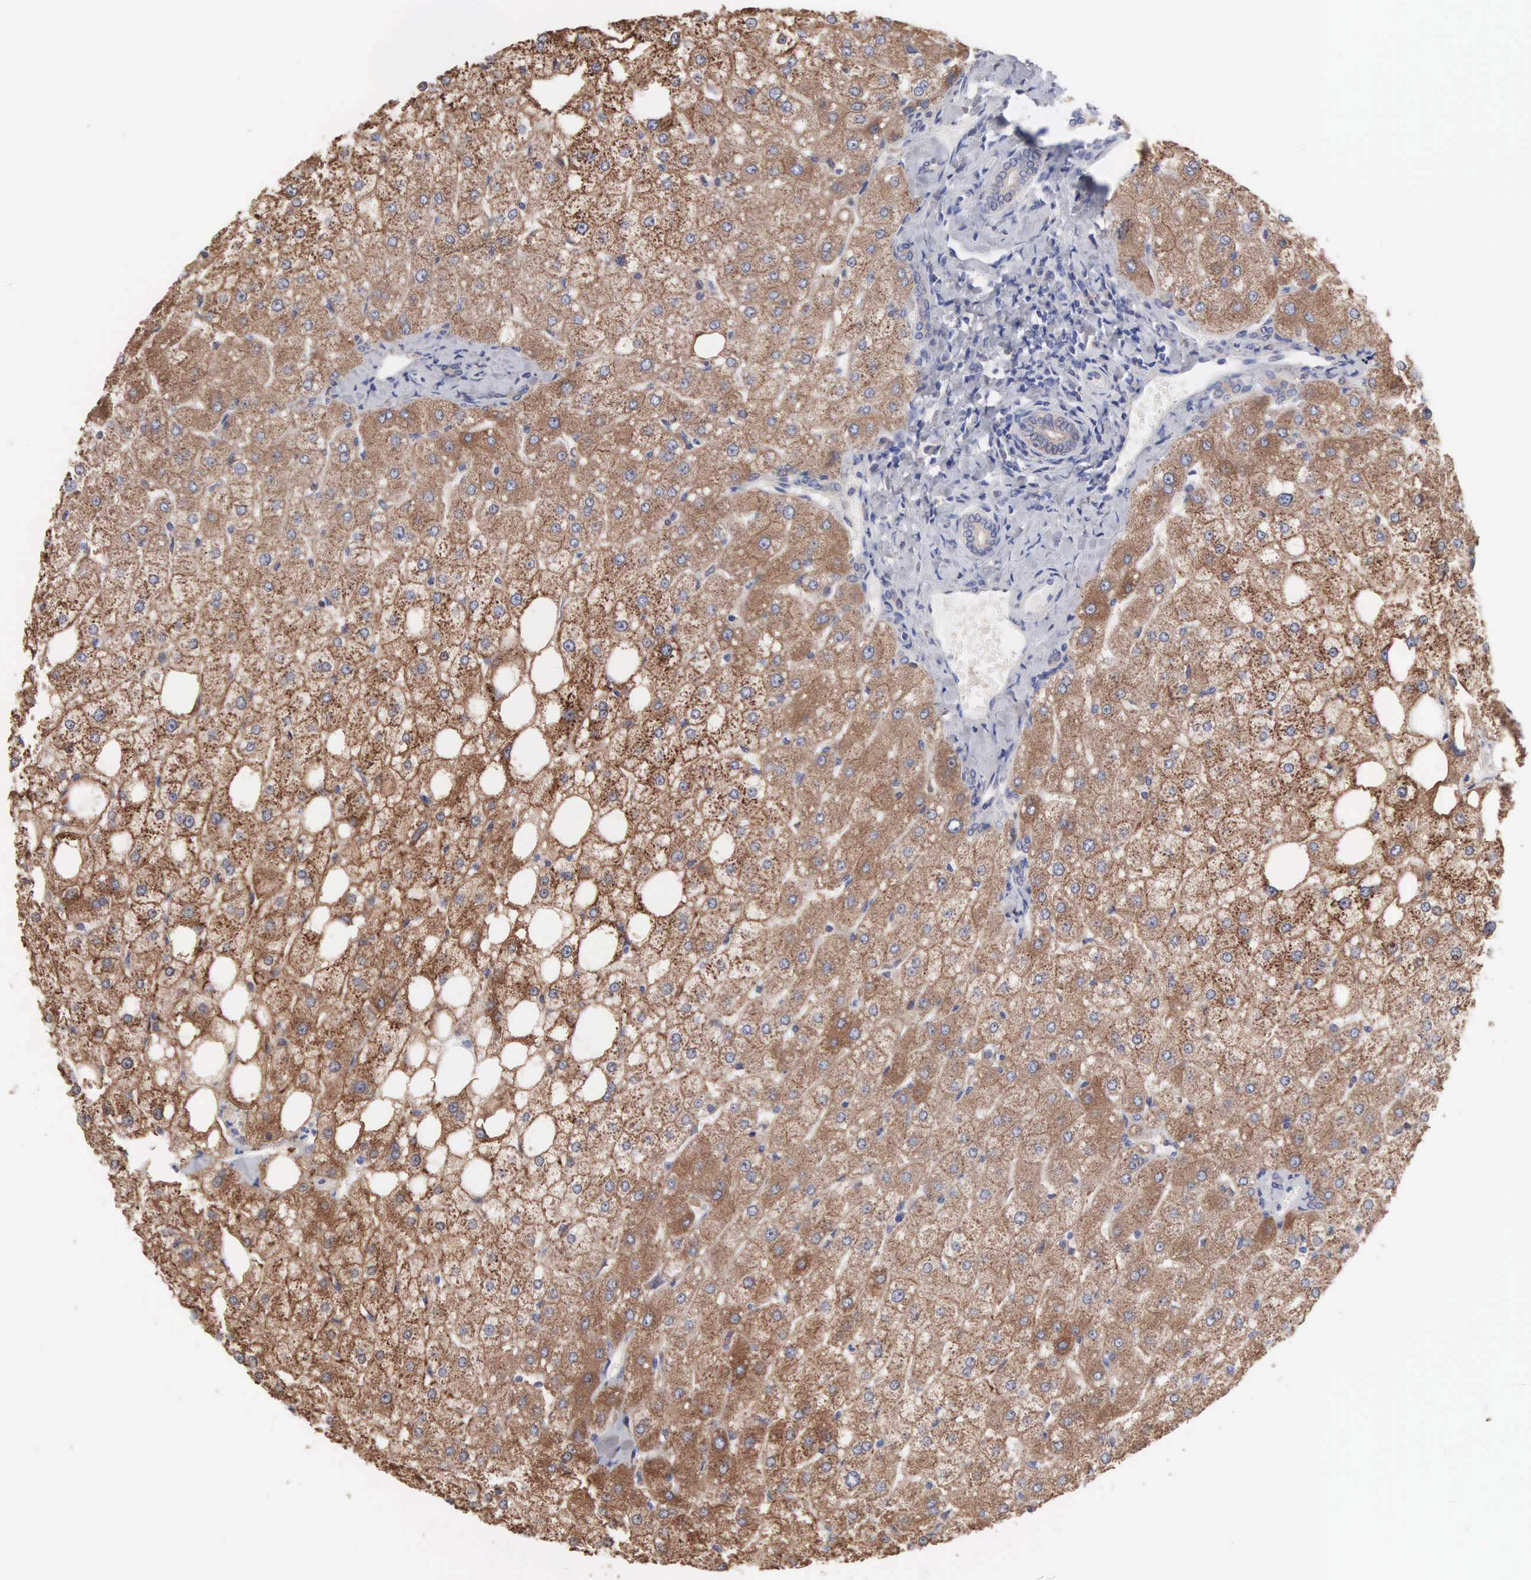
{"staining": {"intensity": "weak", "quantity": "25%-75%", "location": "cytoplasmic/membranous"}, "tissue": "liver", "cell_type": "Cholangiocytes", "image_type": "normal", "snomed": [{"axis": "morphology", "description": "Normal tissue, NOS"}, {"axis": "topography", "description": "Liver"}], "caption": "The image demonstrates immunohistochemical staining of normal liver. There is weak cytoplasmic/membranous positivity is appreciated in about 25%-75% of cholangiocytes. (IHC, brightfield microscopy, high magnification).", "gene": "MTHFD1", "patient": {"sex": "male", "age": 35}}